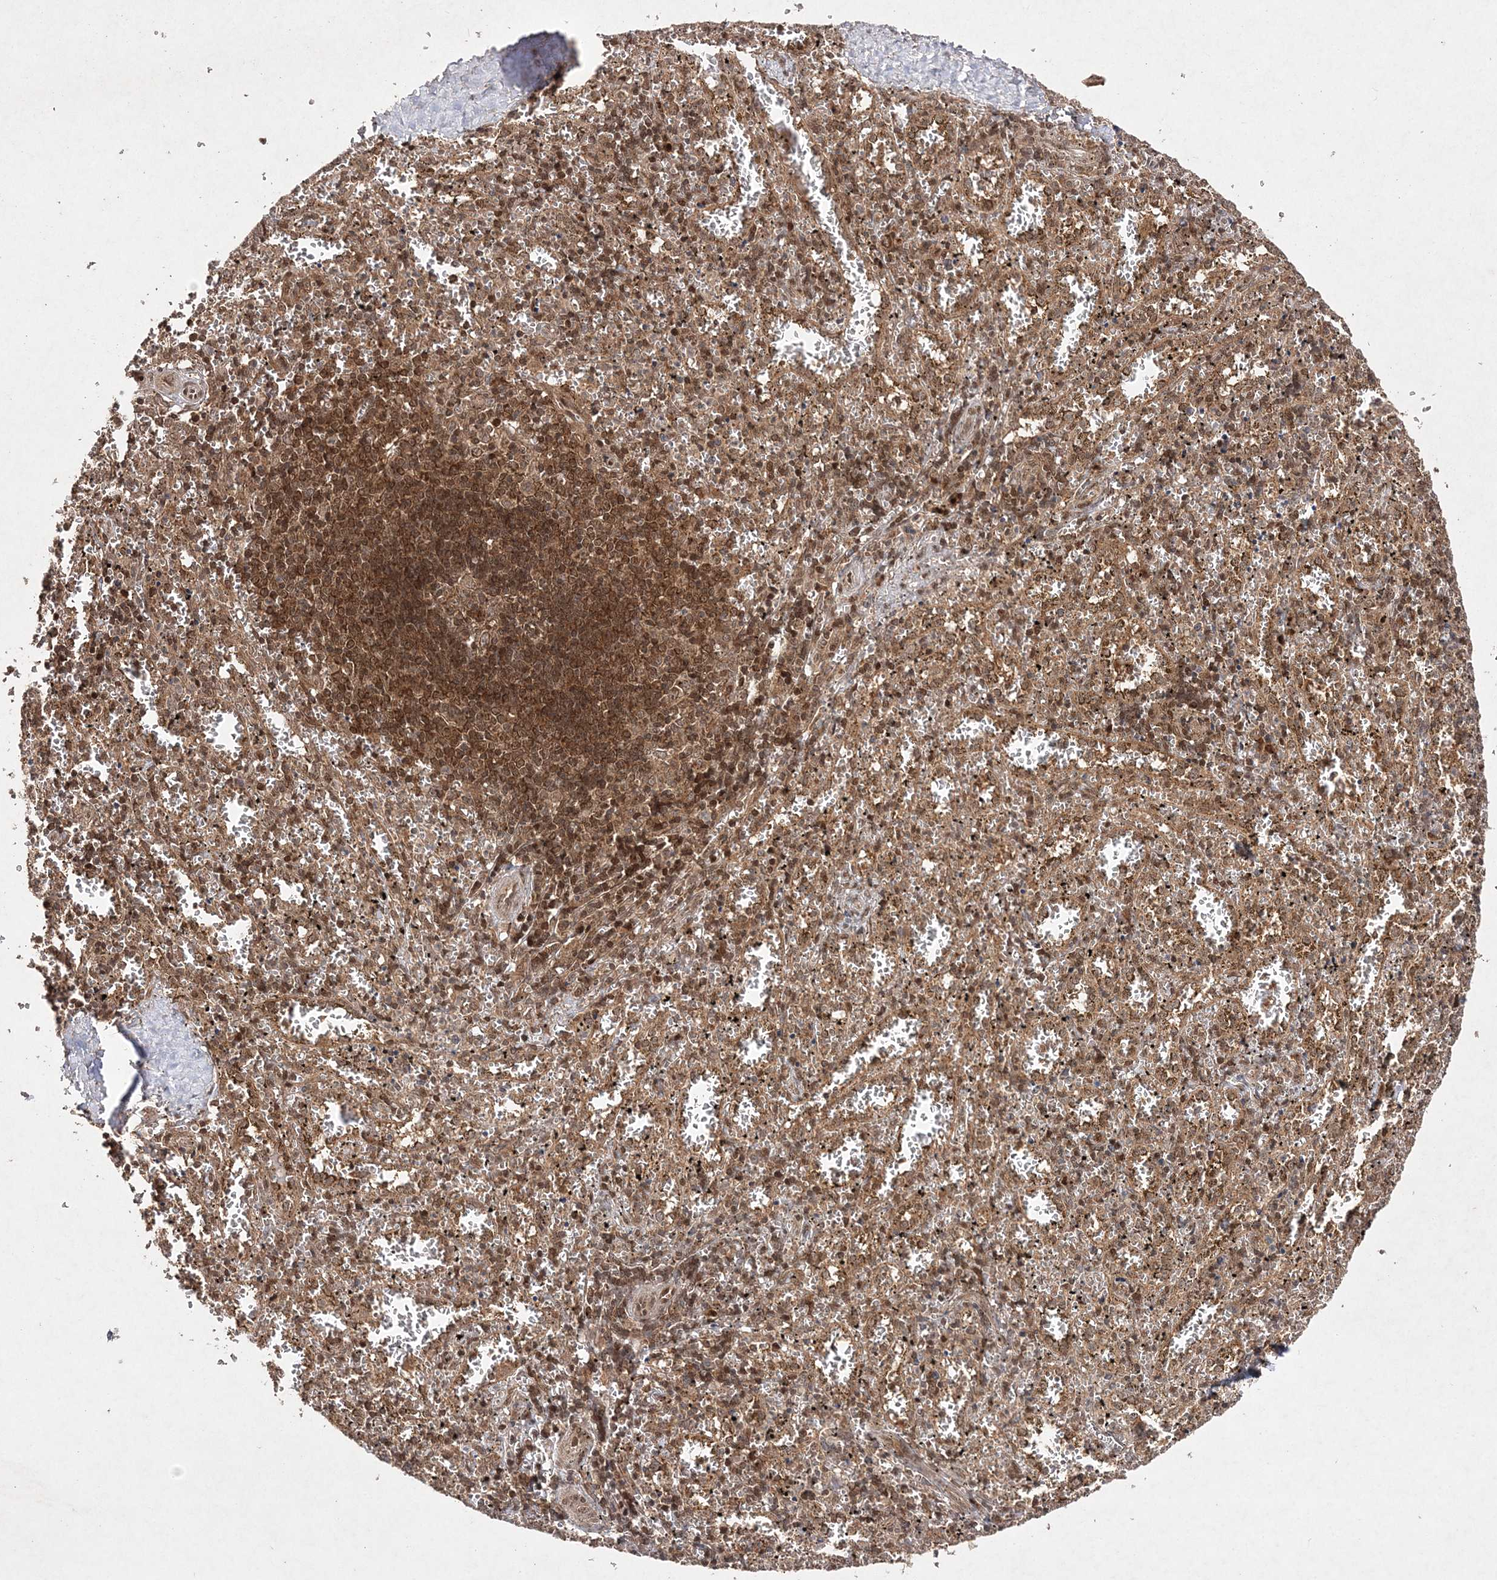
{"staining": {"intensity": "moderate", "quantity": ">75%", "location": "cytoplasmic/membranous,nuclear"}, "tissue": "spleen", "cell_type": "Cells in red pulp", "image_type": "normal", "snomed": [{"axis": "morphology", "description": "Normal tissue, NOS"}, {"axis": "topography", "description": "Spleen"}], "caption": "Immunohistochemical staining of unremarkable spleen displays medium levels of moderate cytoplasmic/membranous,nuclear expression in approximately >75% of cells in red pulp.", "gene": "NIF3L1", "patient": {"sex": "male", "age": 11}}